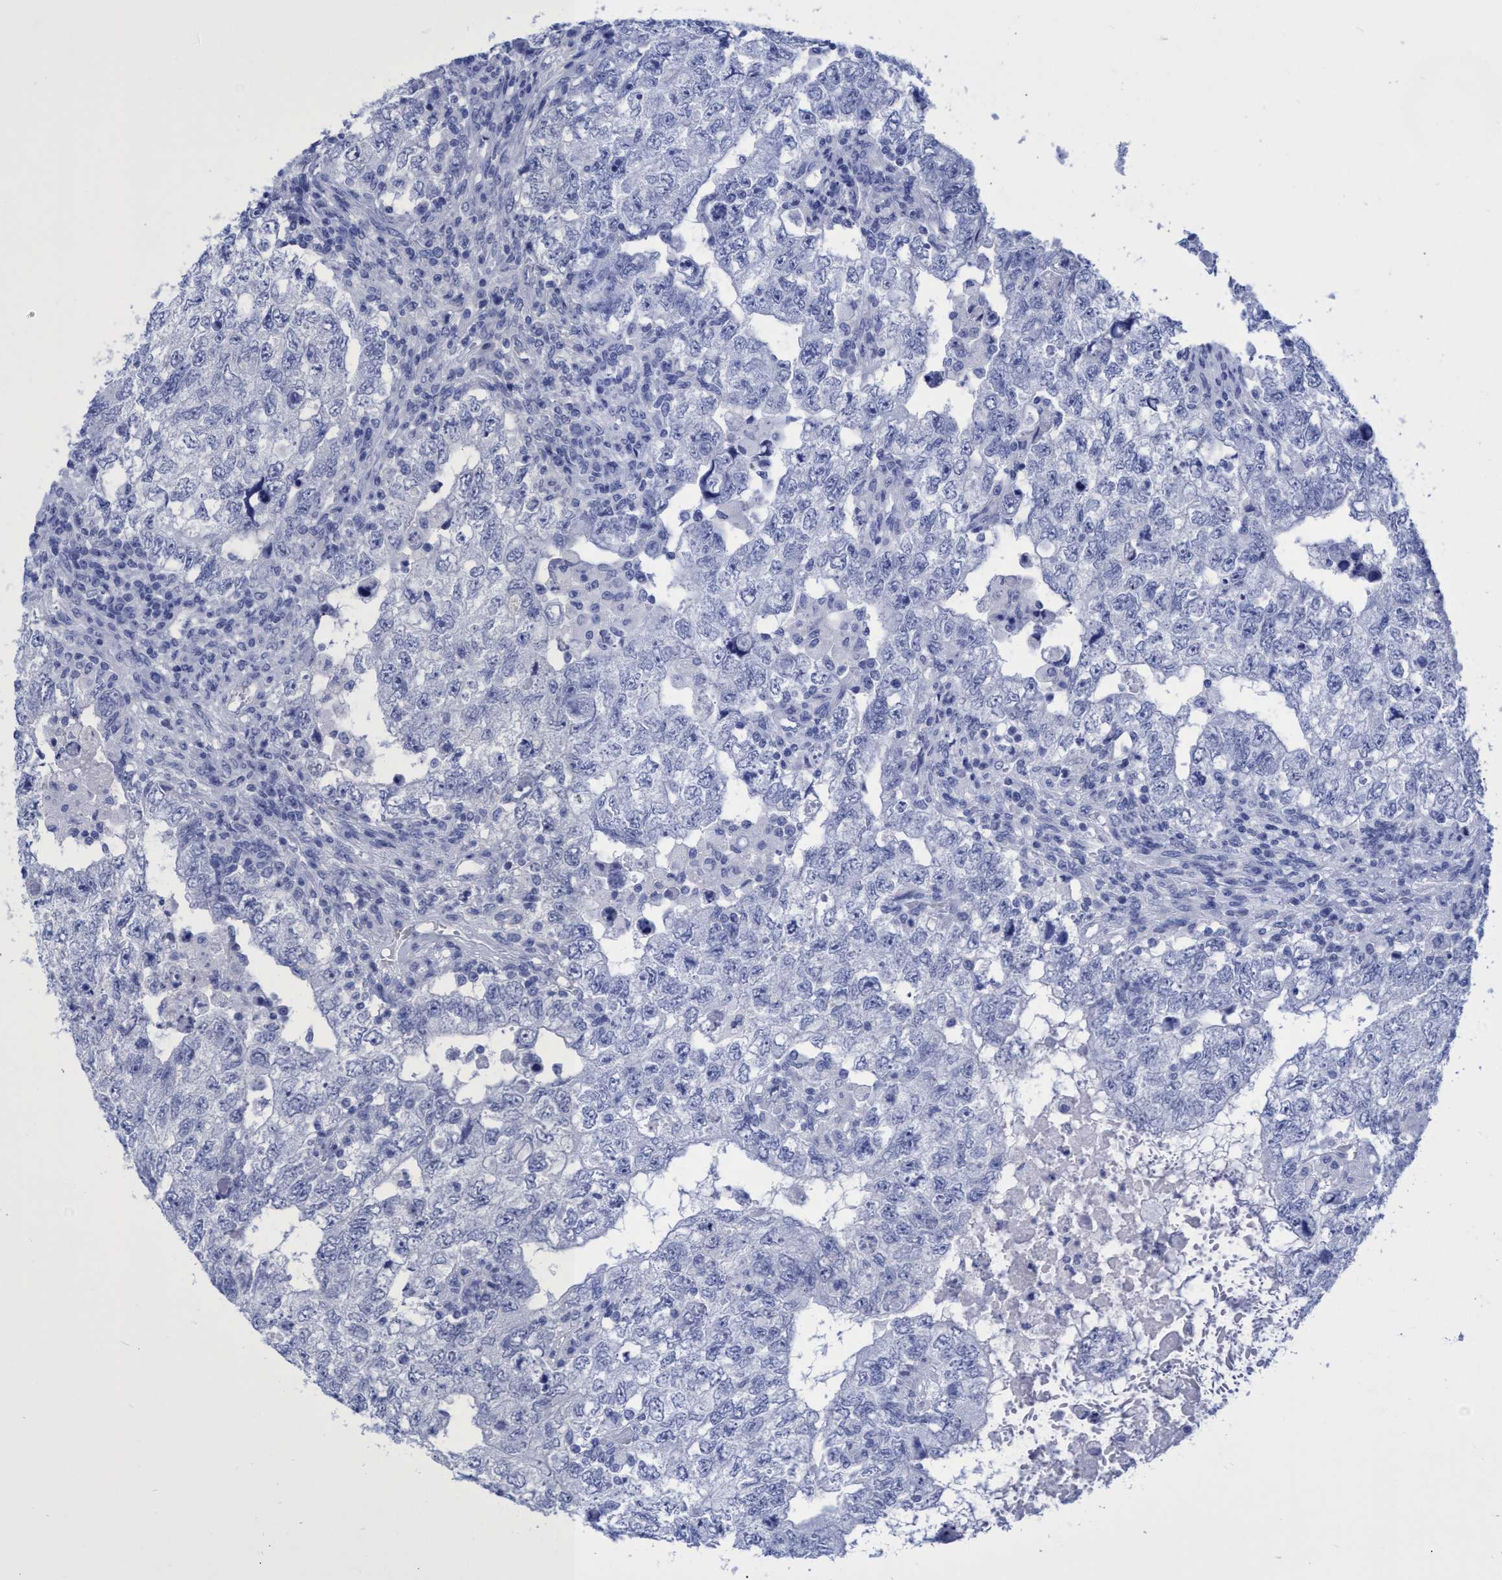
{"staining": {"intensity": "negative", "quantity": "none", "location": "none"}, "tissue": "testis cancer", "cell_type": "Tumor cells", "image_type": "cancer", "snomed": [{"axis": "morphology", "description": "Carcinoma, Embryonal, NOS"}, {"axis": "topography", "description": "Testis"}], "caption": "DAB (3,3'-diaminobenzidine) immunohistochemical staining of human testis embryonal carcinoma shows no significant staining in tumor cells.", "gene": "INSL6", "patient": {"sex": "male", "age": 36}}